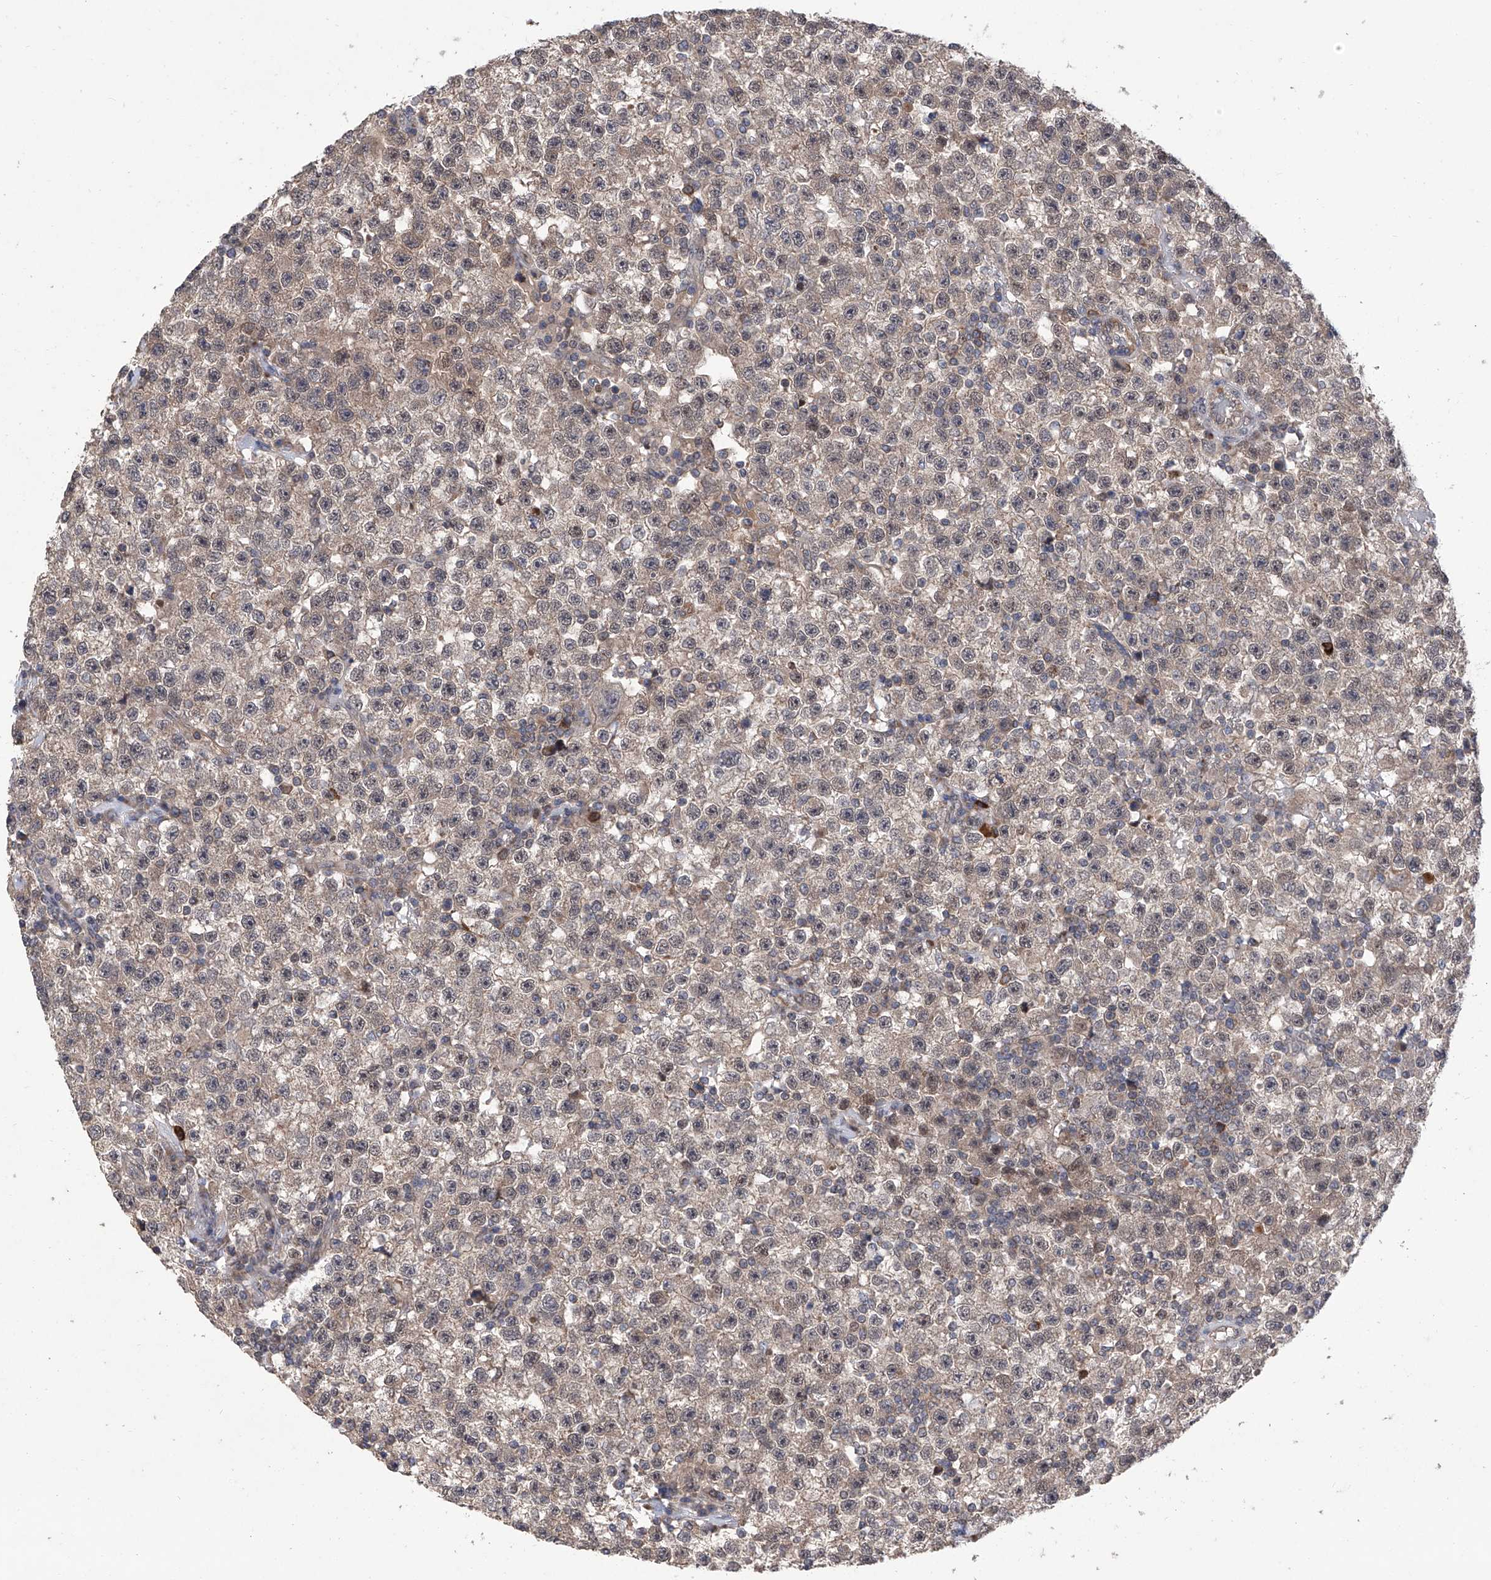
{"staining": {"intensity": "weak", "quantity": "<25%", "location": "cytoplasmic/membranous"}, "tissue": "testis cancer", "cell_type": "Tumor cells", "image_type": "cancer", "snomed": [{"axis": "morphology", "description": "Seminoma, NOS"}, {"axis": "topography", "description": "Testis"}], "caption": "The IHC photomicrograph has no significant positivity in tumor cells of seminoma (testis) tissue. The staining was performed using DAB (3,3'-diaminobenzidine) to visualize the protein expression in brown, while the nuclei were stained in blue with hematoxylin (Magnification: 20x).", "gene": "USP45", "patient": {"sex": "male", "age": 22}}